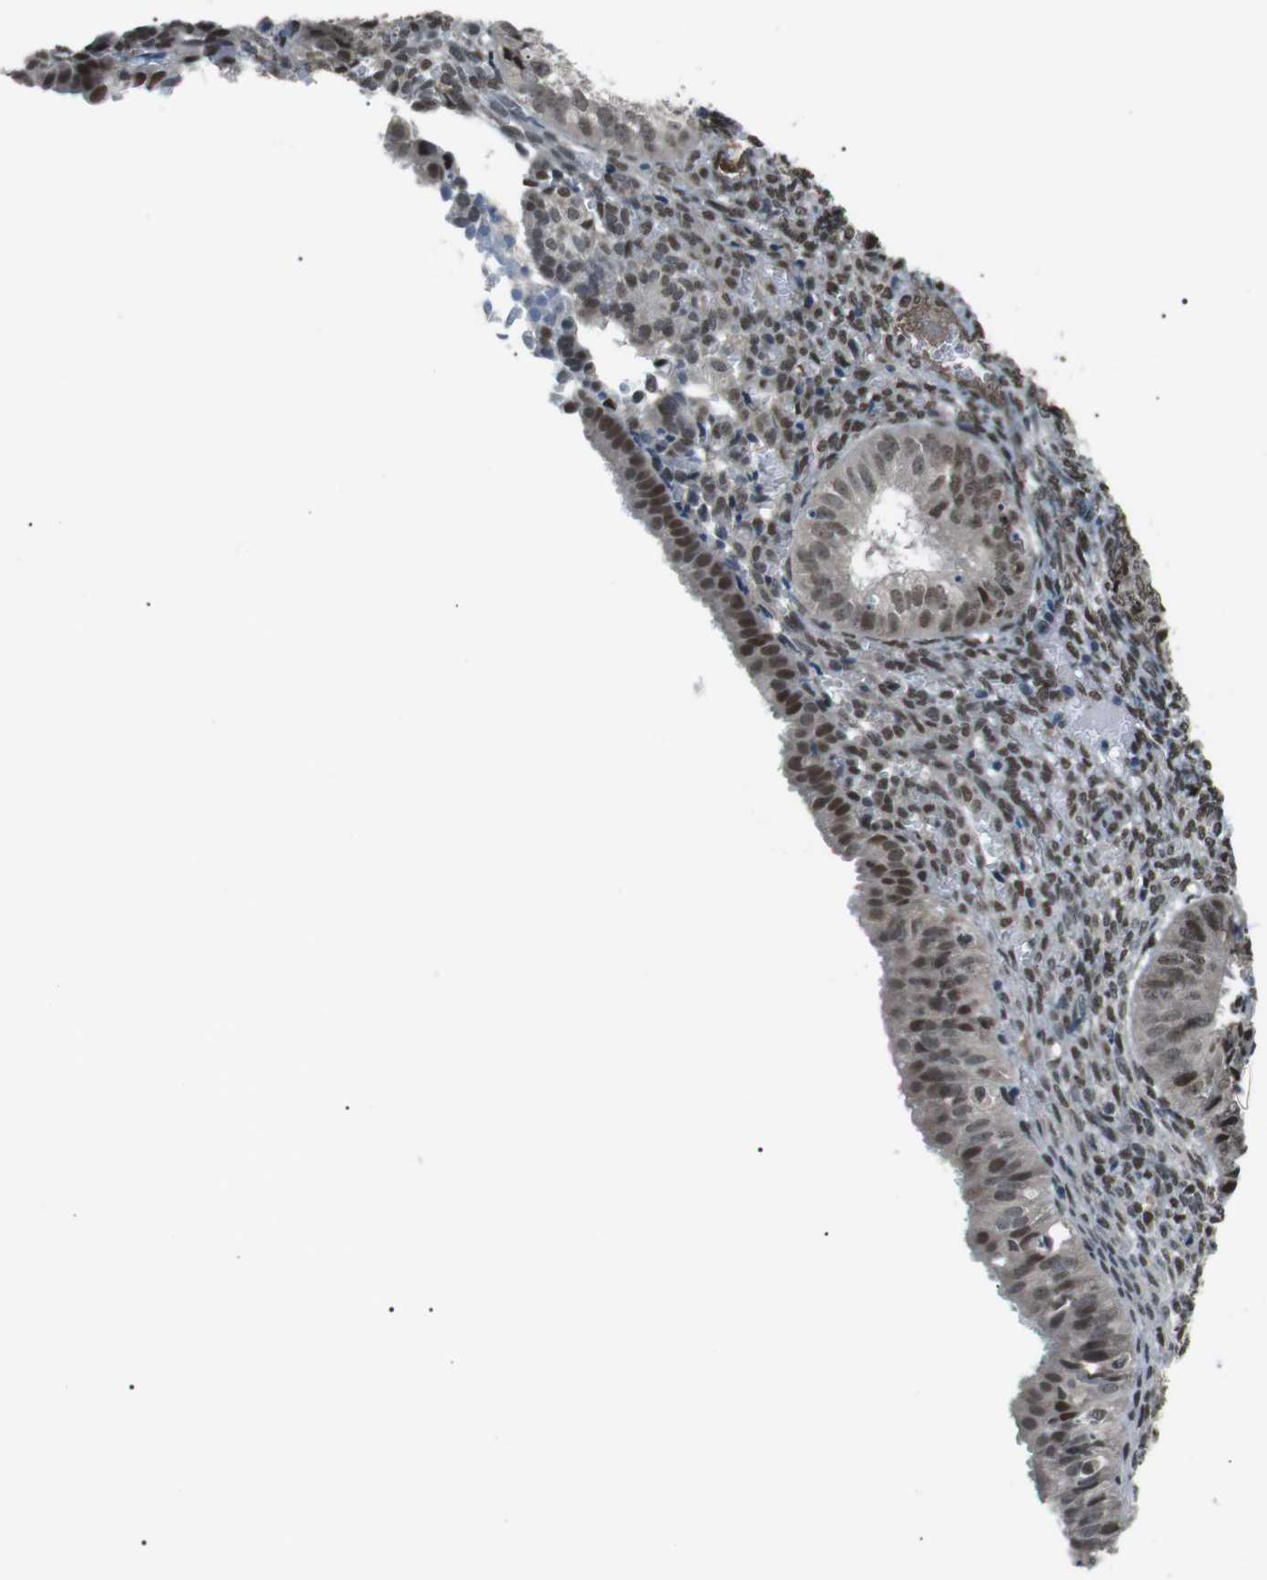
{"staining": {"intensity": "moderate", "quantity": ">75%", "location": "nuclear"}, "tissue": "endometrial cancer", "cell_type": "Tumor cells", "image_type": "cancer", "snomed": [{"axis": "morphology", "description": "Normal tissue, NOS"}, {"axis": "morphology", "description": "Adenocarcinoma, NOS"}, {"axis": "topography", "description": "Endometrium"}], "caption": "The micrograph reveals immunohistochemical staining of endometrial cancer (adenocarcinoma). There is moderate nuclear positivity is appreciated in about >75% of tumor cells.", "gene": "SRPK2", "patient": {"sex": "female", "age": 53}}